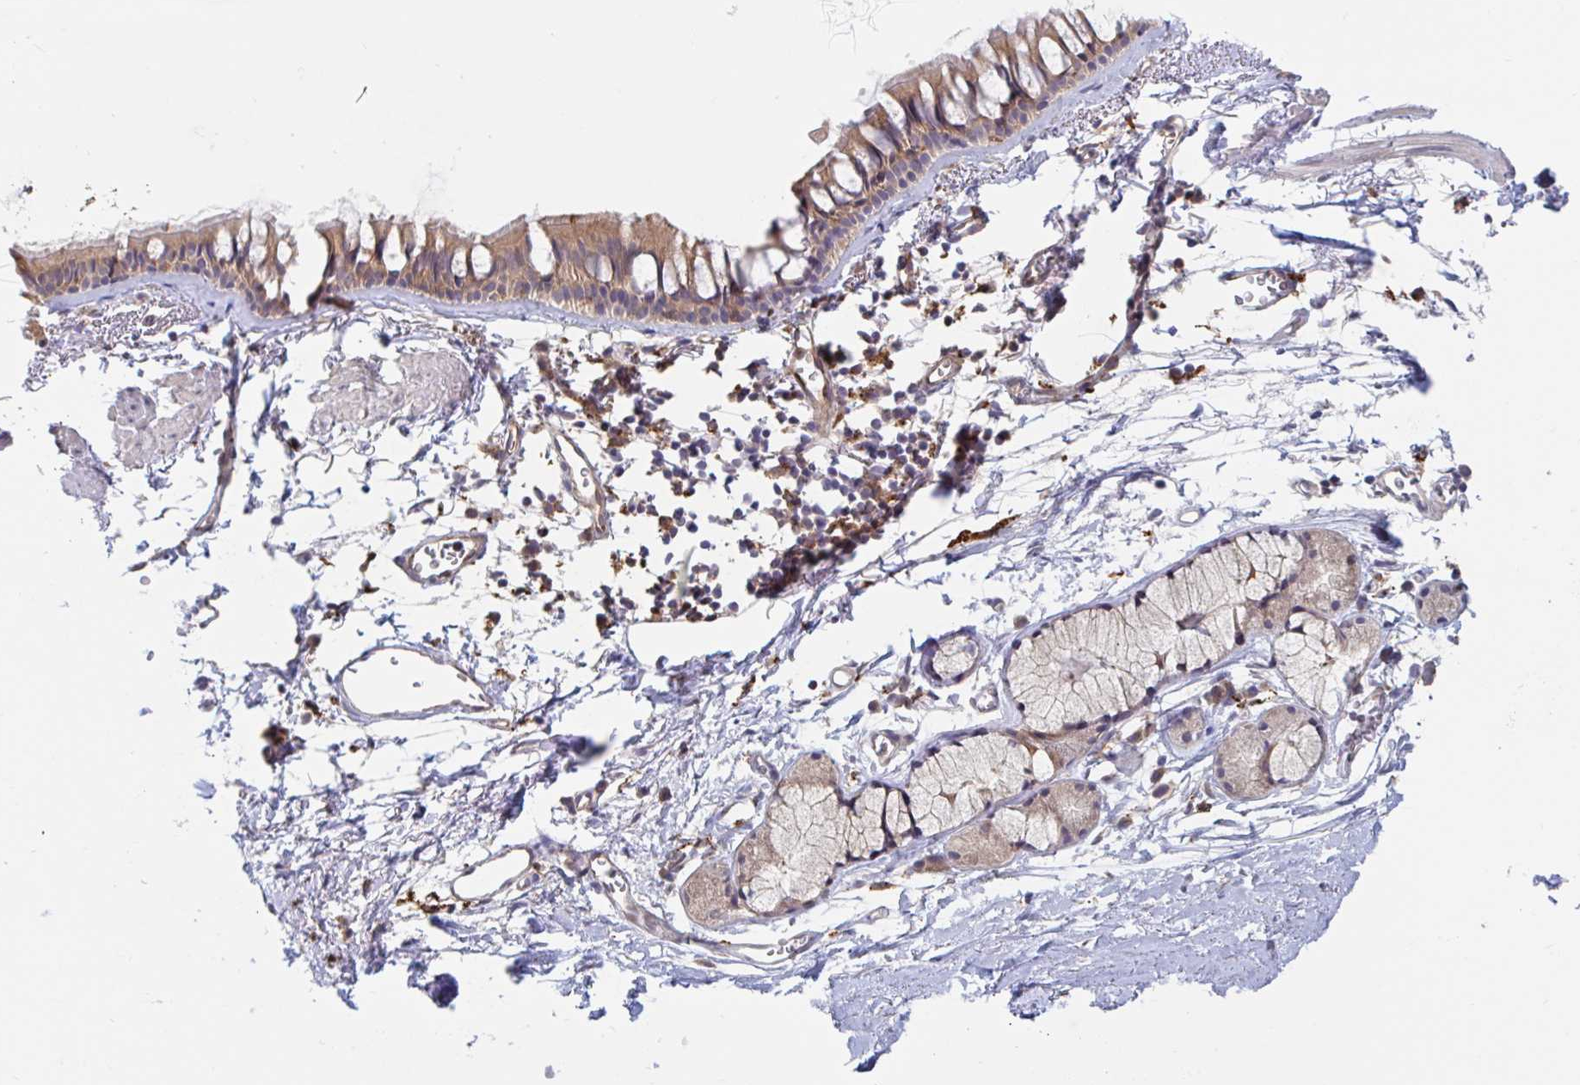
{"staining": {"intensity": "moderate", "quantity": ">75%", "location": "cytoplasmic/membranous"}, "tissue": "bronchus", "cell_type": "Respiratory epithelial cells", "image_type": "normal", "snomed": [{"axis": "morphology", "description": "Normal tissue, NOS"}, {"axis": "topography", "description": "Cartilage tissue"}, {"axis": "topography", "description": "Bronchus"}, {"axis": "topography", "description": "Peripheral nerve tissue"}], "caption": "Unremarkable bronchus was stained to show a protein in brown. There is medium levels of moderate cytoplasmic/membranous expression in about >75% of respiratory epithelial cells. (DAB IHC with brightfield microscopy, high magnification).", "gene": "SNX8", "patient": {"sex": "female", "age": 59}}